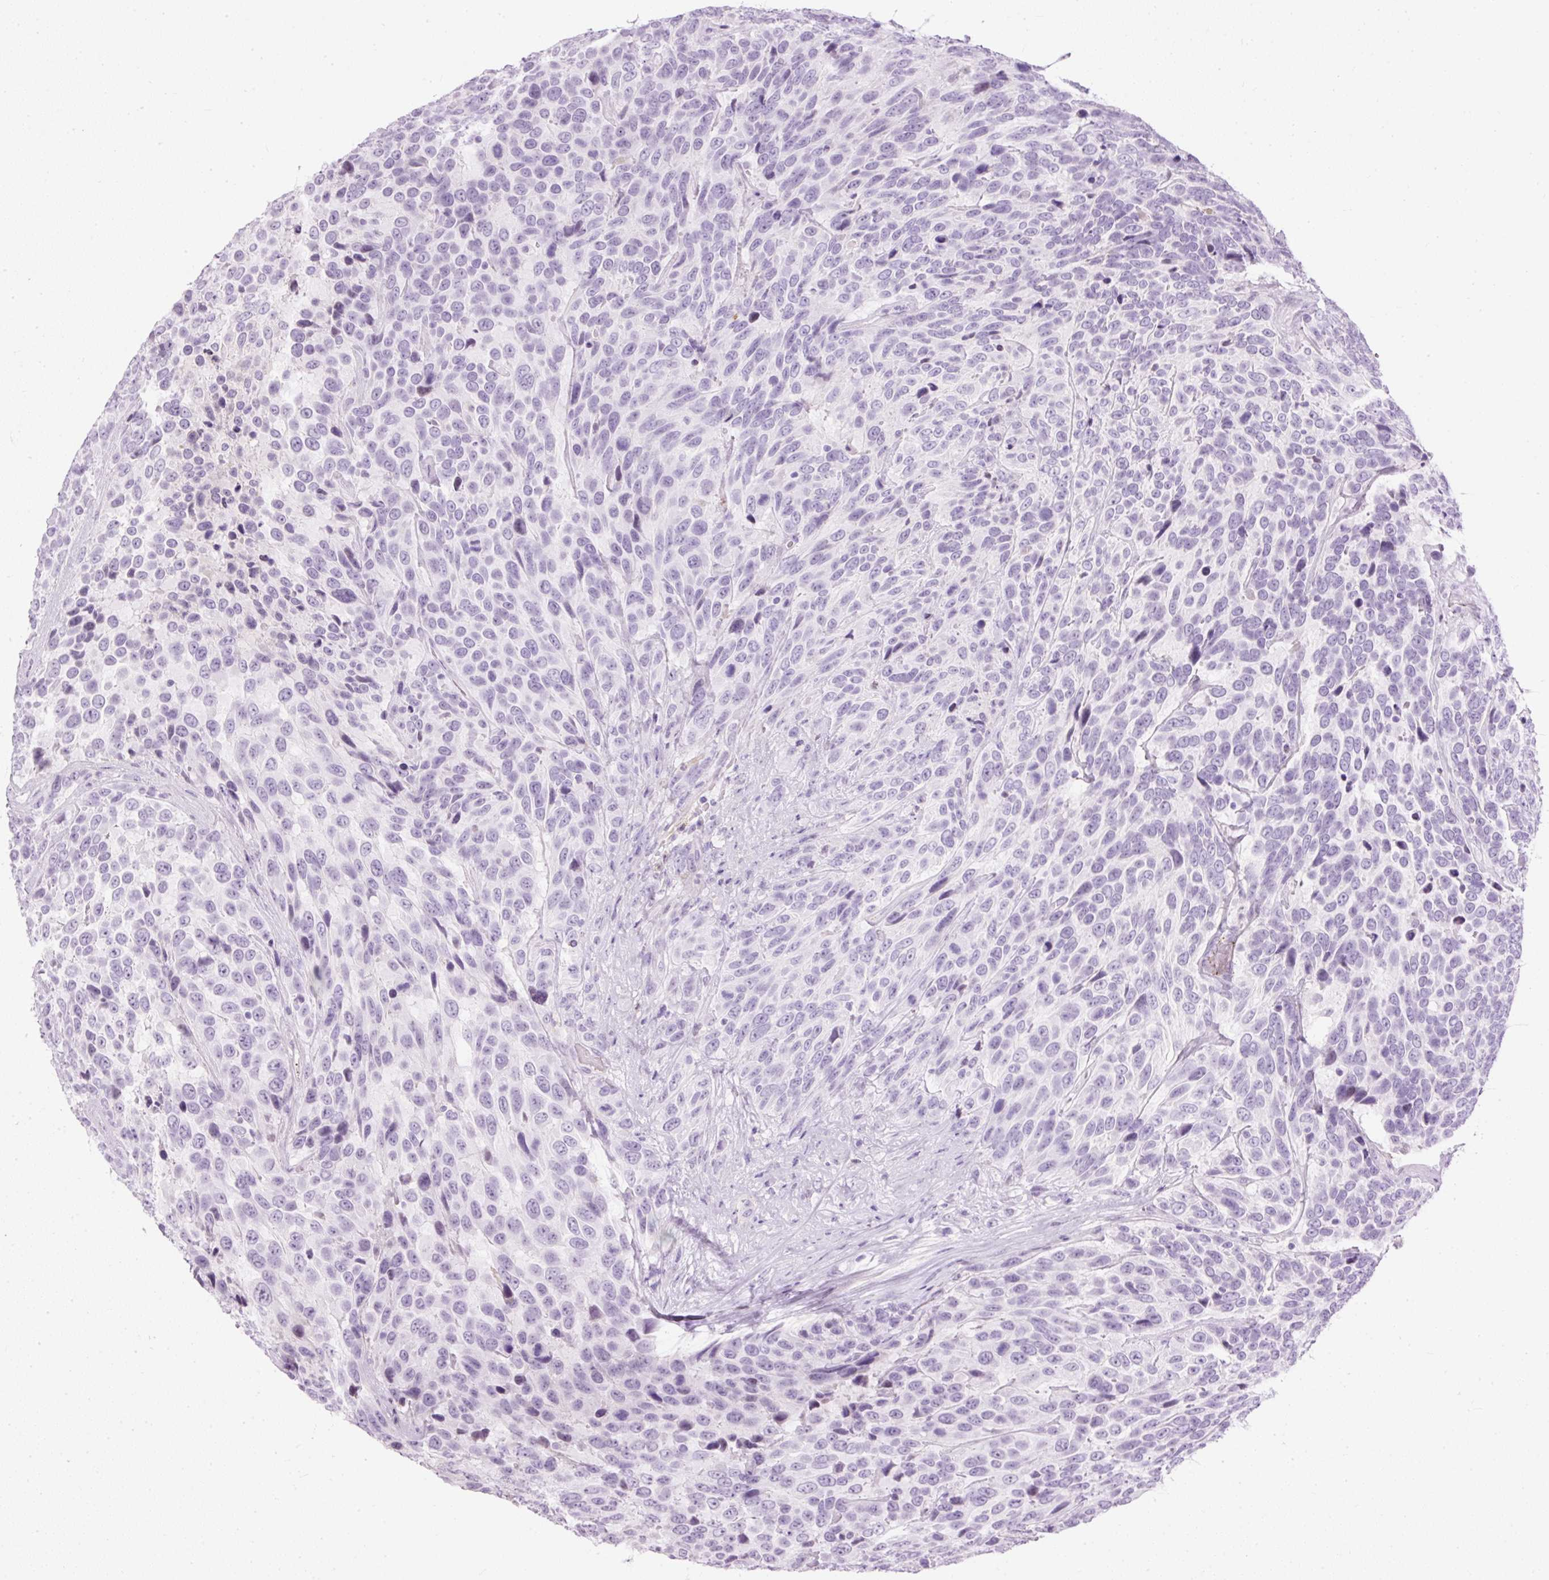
{"staining": {"intensity": "negative", "quantity": "none", "location": "none"}, "tissue": "urothelial cancer", "cell_type": "Tumor cells", "image_type": "cancer", "snomed": [{"axis": "morphology", "description": "Urothelial carcinoma, High grade"}, {"axis": "topography", "description": "Urinary bladder"}], "caption": "A high-resolution micrograph shows IHC staining of urothelial cancer, which exhibits no significant staining in tumor cells. Brightfield microscopy of immunohistochemistry (IHC) stained with DAB (brown) and hematoxylin (blue), captured at high magnification.", "gene": "PDE6B", "patient": {"sex": "female", "age": 70}}